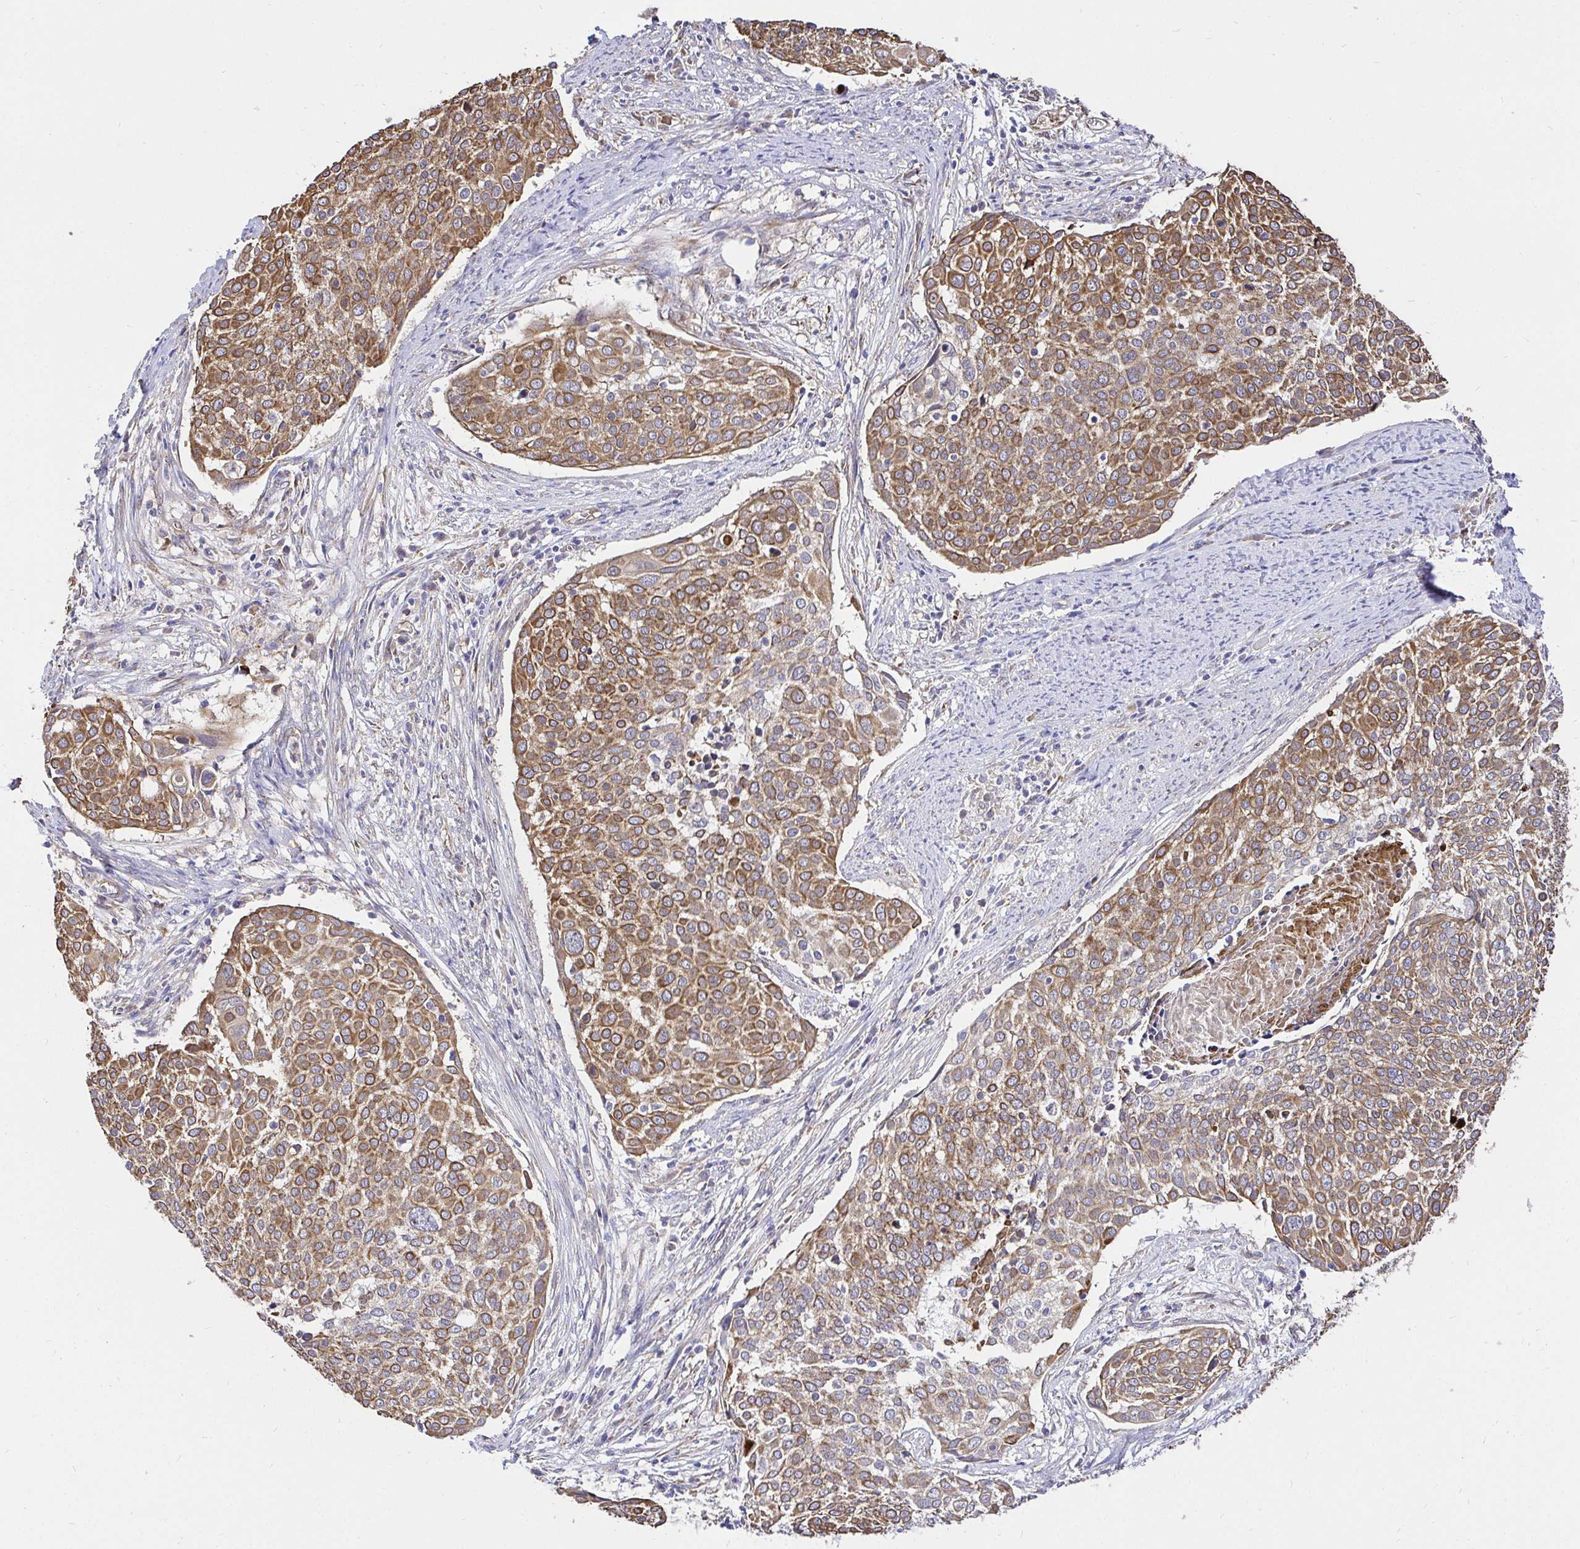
{"staining": {"intensity": "moderate", "quantity": "25%-75%", "location": "cytoplasmic/membranous"}, "tissue": "cervical cancer", "cell_type": "Tumor cells", "image_type": "cancer", "snomed": [{"axis": "morphology", "description": "Squamous cell carcinoma, NOS"}, {"axis": "topography", "description": "Cervix"}], "caption": "Cervical cancer stained for a protein shows moderate cytoplasmic/membranous positivity in tumor cells. Using DAB (brown) and hematoxylin (blue) stains, captured at high magnification using brightfield microscopy.", "gene": "CCDC122", "patient": {"sex": "female", "age": 39}}